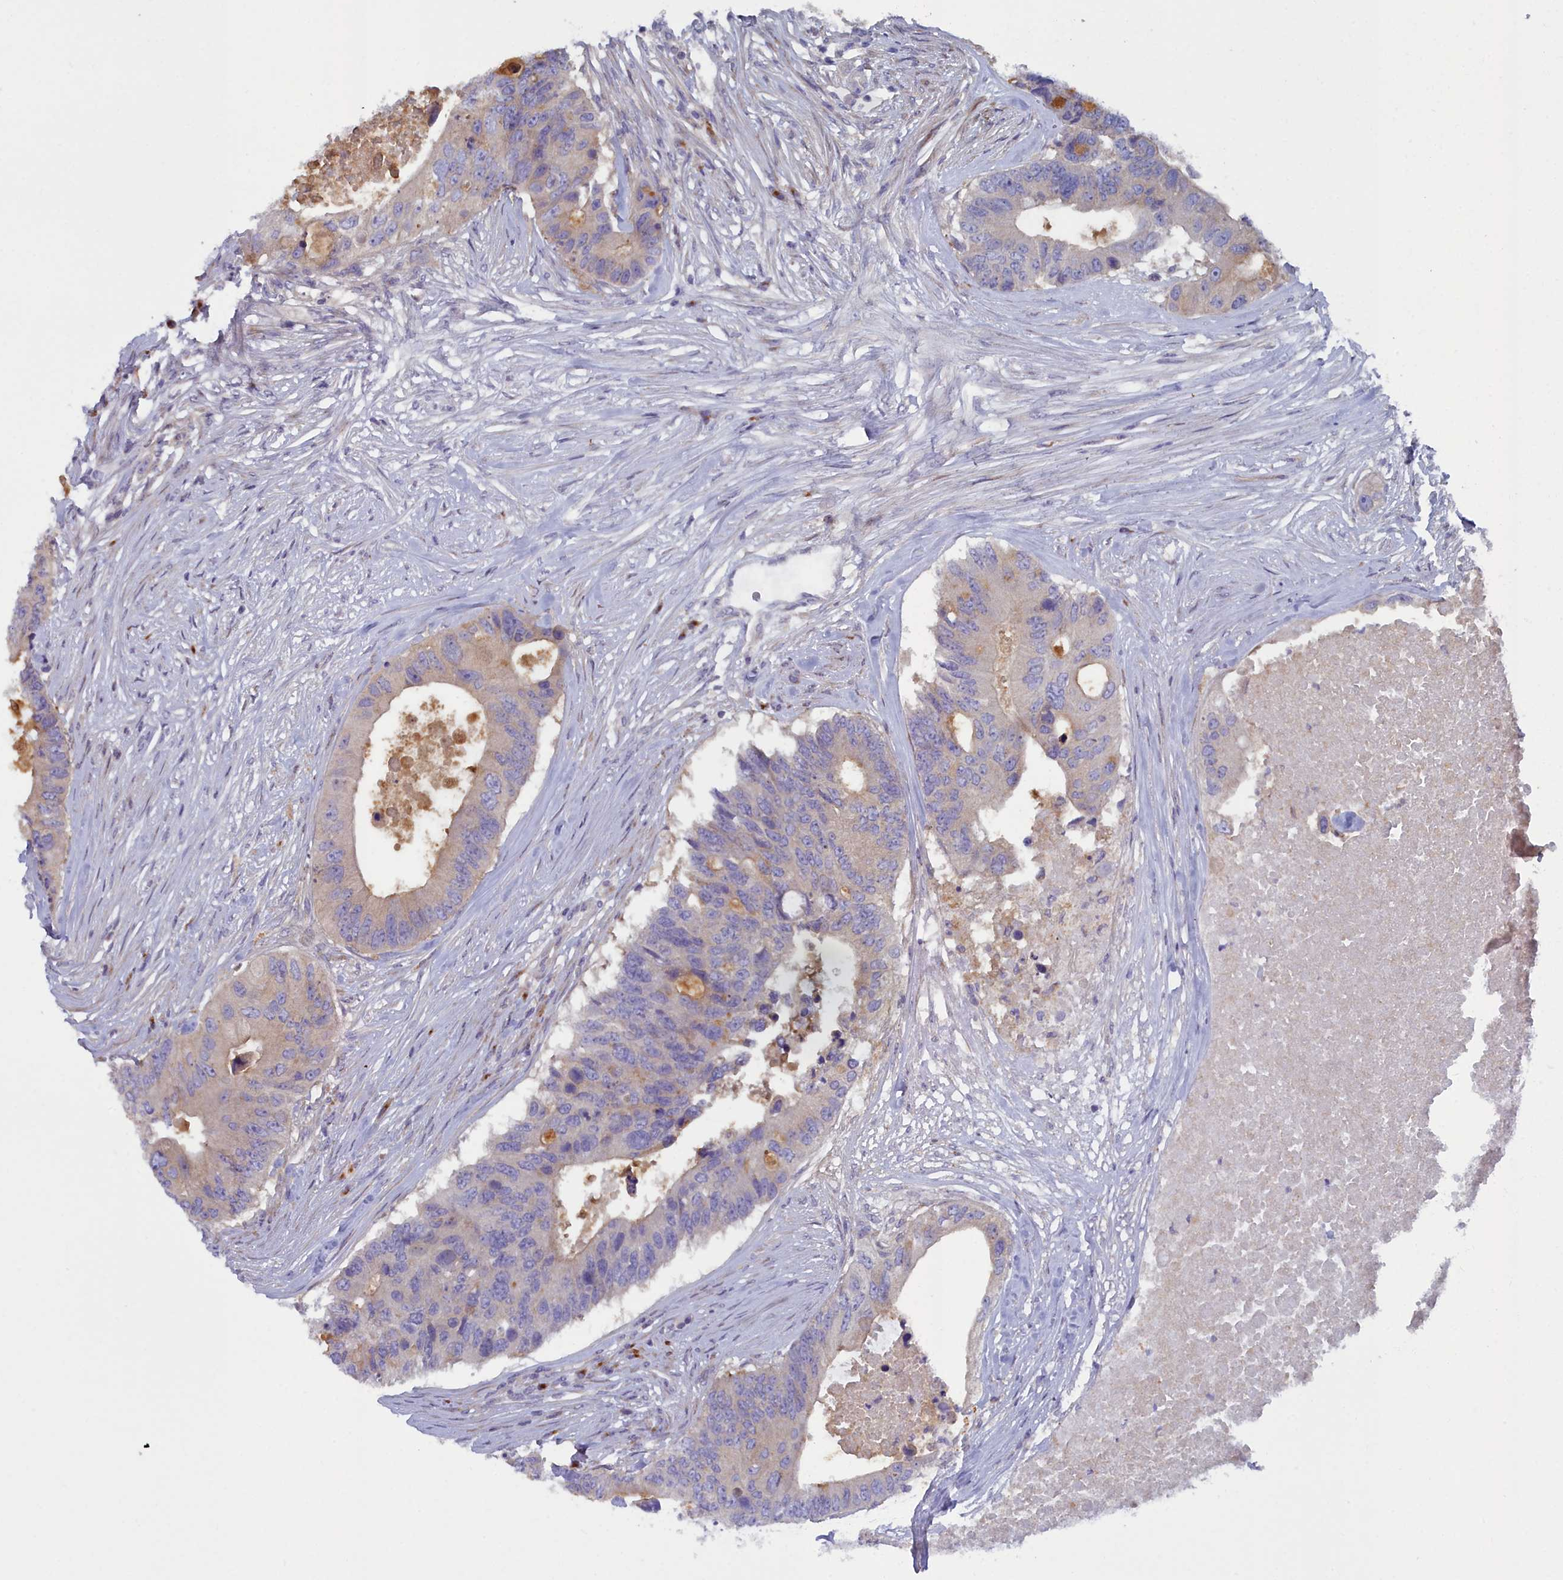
{"staining": {"intensity": "weak", "quantity": "25%-75%", "location": "cytoplasmic/membranous"}, "tissue": "colorectal cancer", "cell_type": "Tumor cells", "image_type": "cancer", "snomed": [{"axis": "morphology", "description": "Adenocarcinoma, NOS"}, {"axis": "topography", "description": "Colon"}], "caption": "Immunohistochemical staining of colorectal cancer (adenocarcinoma) reveals low levels of weak cytoplasmic/membranous staining in approximately 25%-75% of tumor cells.", "gene": "B9D2", "patient": {"sex": "male", "age": 71}}